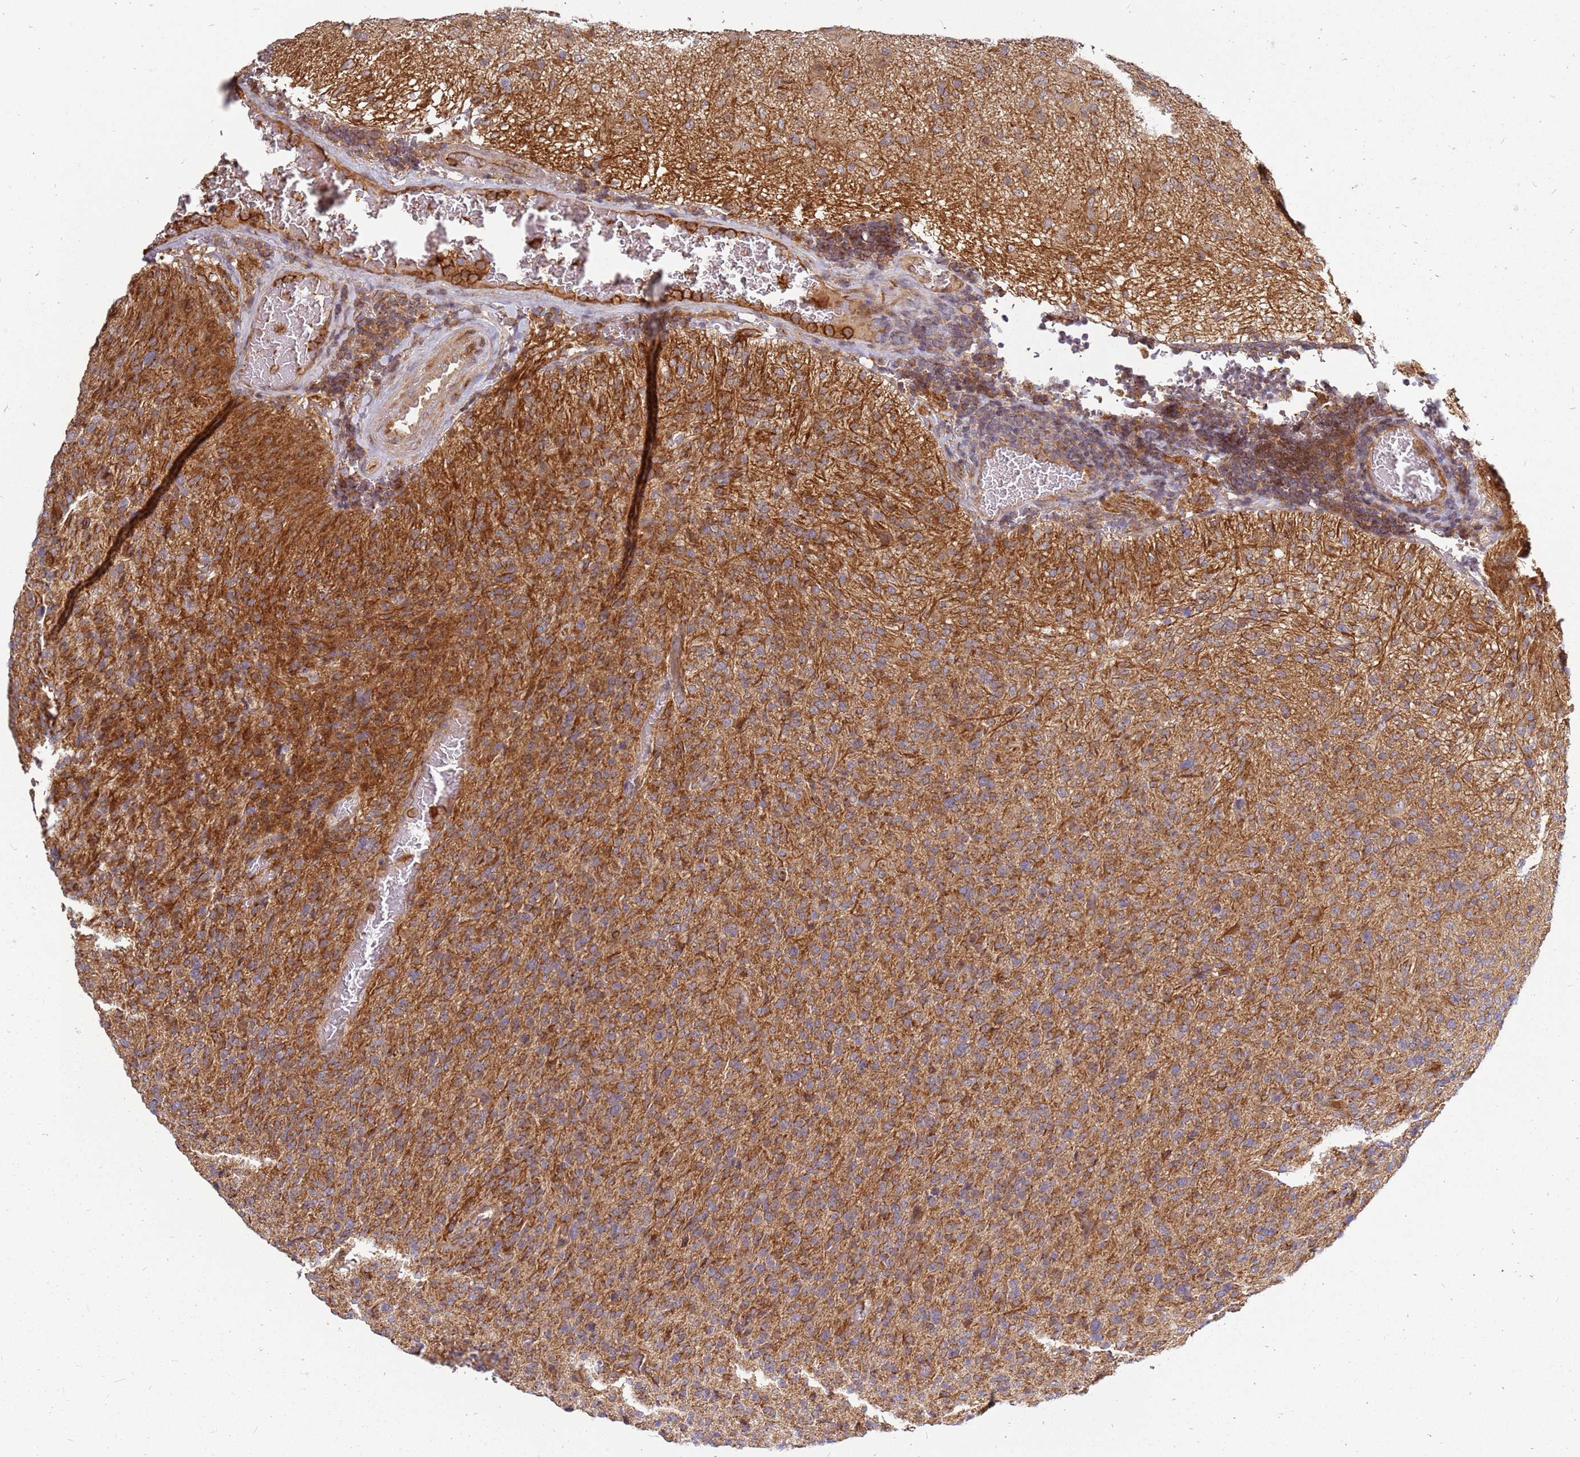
{"staining": {"intensity": "moderate", "quantity": ">75%", "location": "cytoplasmic/membranous"}, "tissue": "glioma", "cell_type": "Tumor cells", "image_type": "cancer", "snomed": [{"axis": "morphology", "description": "Glioma, malignant, High grade"}, {"axis": "topography", "description": "Brain"}], "caption": "Brown immunohistochemical staining in malignant glioma (high-grade) shows moderate cytoplasmic/membranous positivity in about >75% of tumor cells. The protein of interest is stained brown, and the nuclei are stained in blue (DAB IHC with brightfield microscopy, high magnification).", "gene": "CCDC159", "patient": {"sex": "female", "age": 57}}